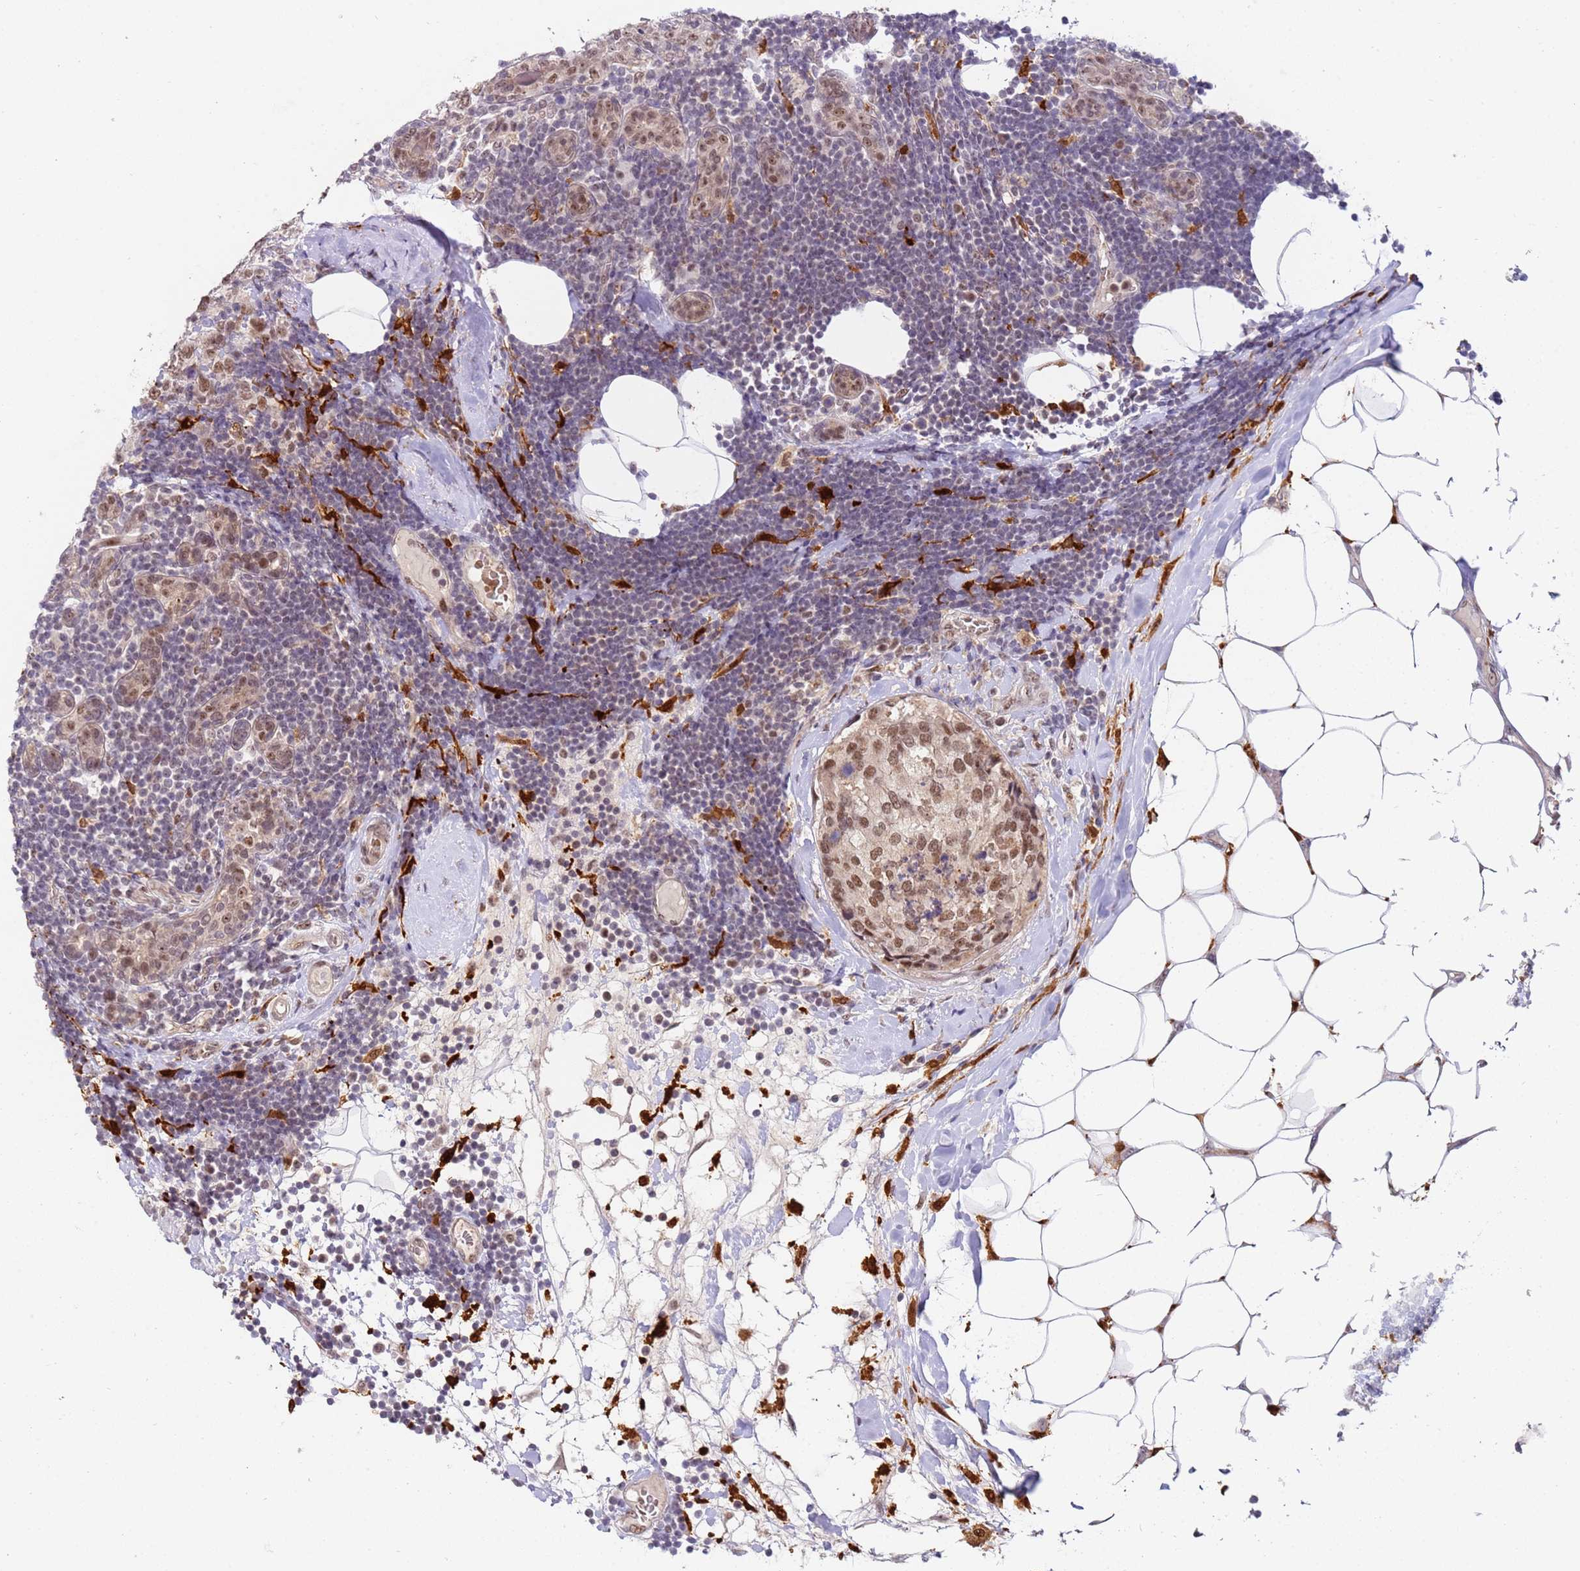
{"staining": {"intensity": "moderate", "quantity": ">75%", "location": "nuclear"}, "tissue": "breast cancer", "cell_type": "Tumor cells", "image_type": "cancer", "snomed": [{"axis": "morphology", "description": "Lobular carcinoma"}, {"axis": "topography", "description": "Breast"}], "caption": "The histopathology image shows immunohistochemical staining of breast lobular carcinoma. There is moderate nuclear expression is identified in about >75% of tumor cells.", "gene": "LGALSL", "patient": {"sex": "female", "age": 59}}